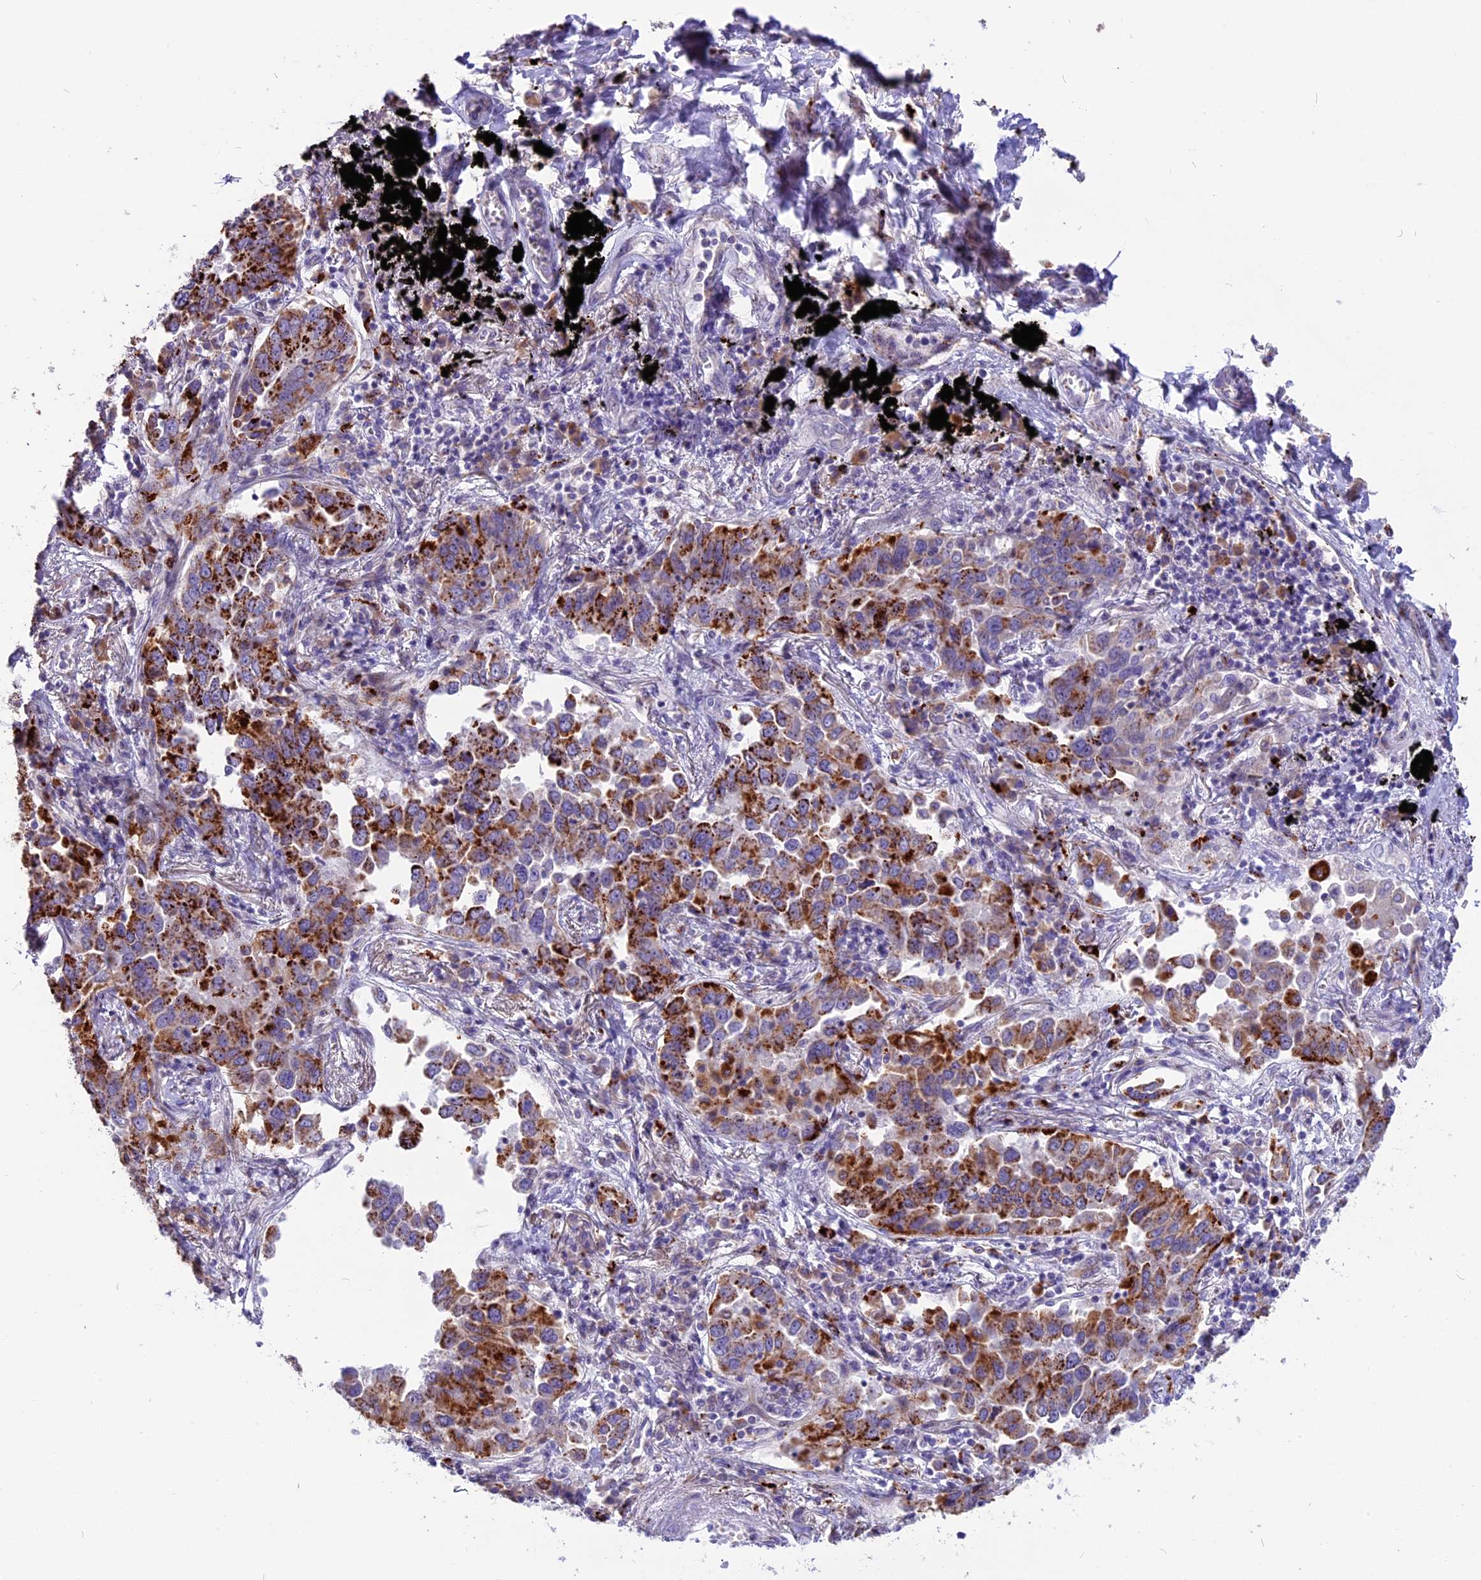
{"staining": {"intensity": "strong", "quantity": ">75%", "location": "cytoplasmic/membranous"}, "tissue": "lung cancer", "cell_type": "Tumor cells", "image_type": "cancer", "snomed": [{"axis": "morphology", "description": "Adenocarcinoma, NOS"}, {"axis": "topography", "description": "Lung"}], "caption": "High-magnification brightfield microscopy of lung adenocarcinoma stained with DAB (brown) and counterstained with hematoxylin (blue). tumor cells exhibit strong cytoplasmic/membranous expression is appreciated in about>75% of cells.", "gene": "THRSP", "patient": {"sex": "male", "age": 67}}